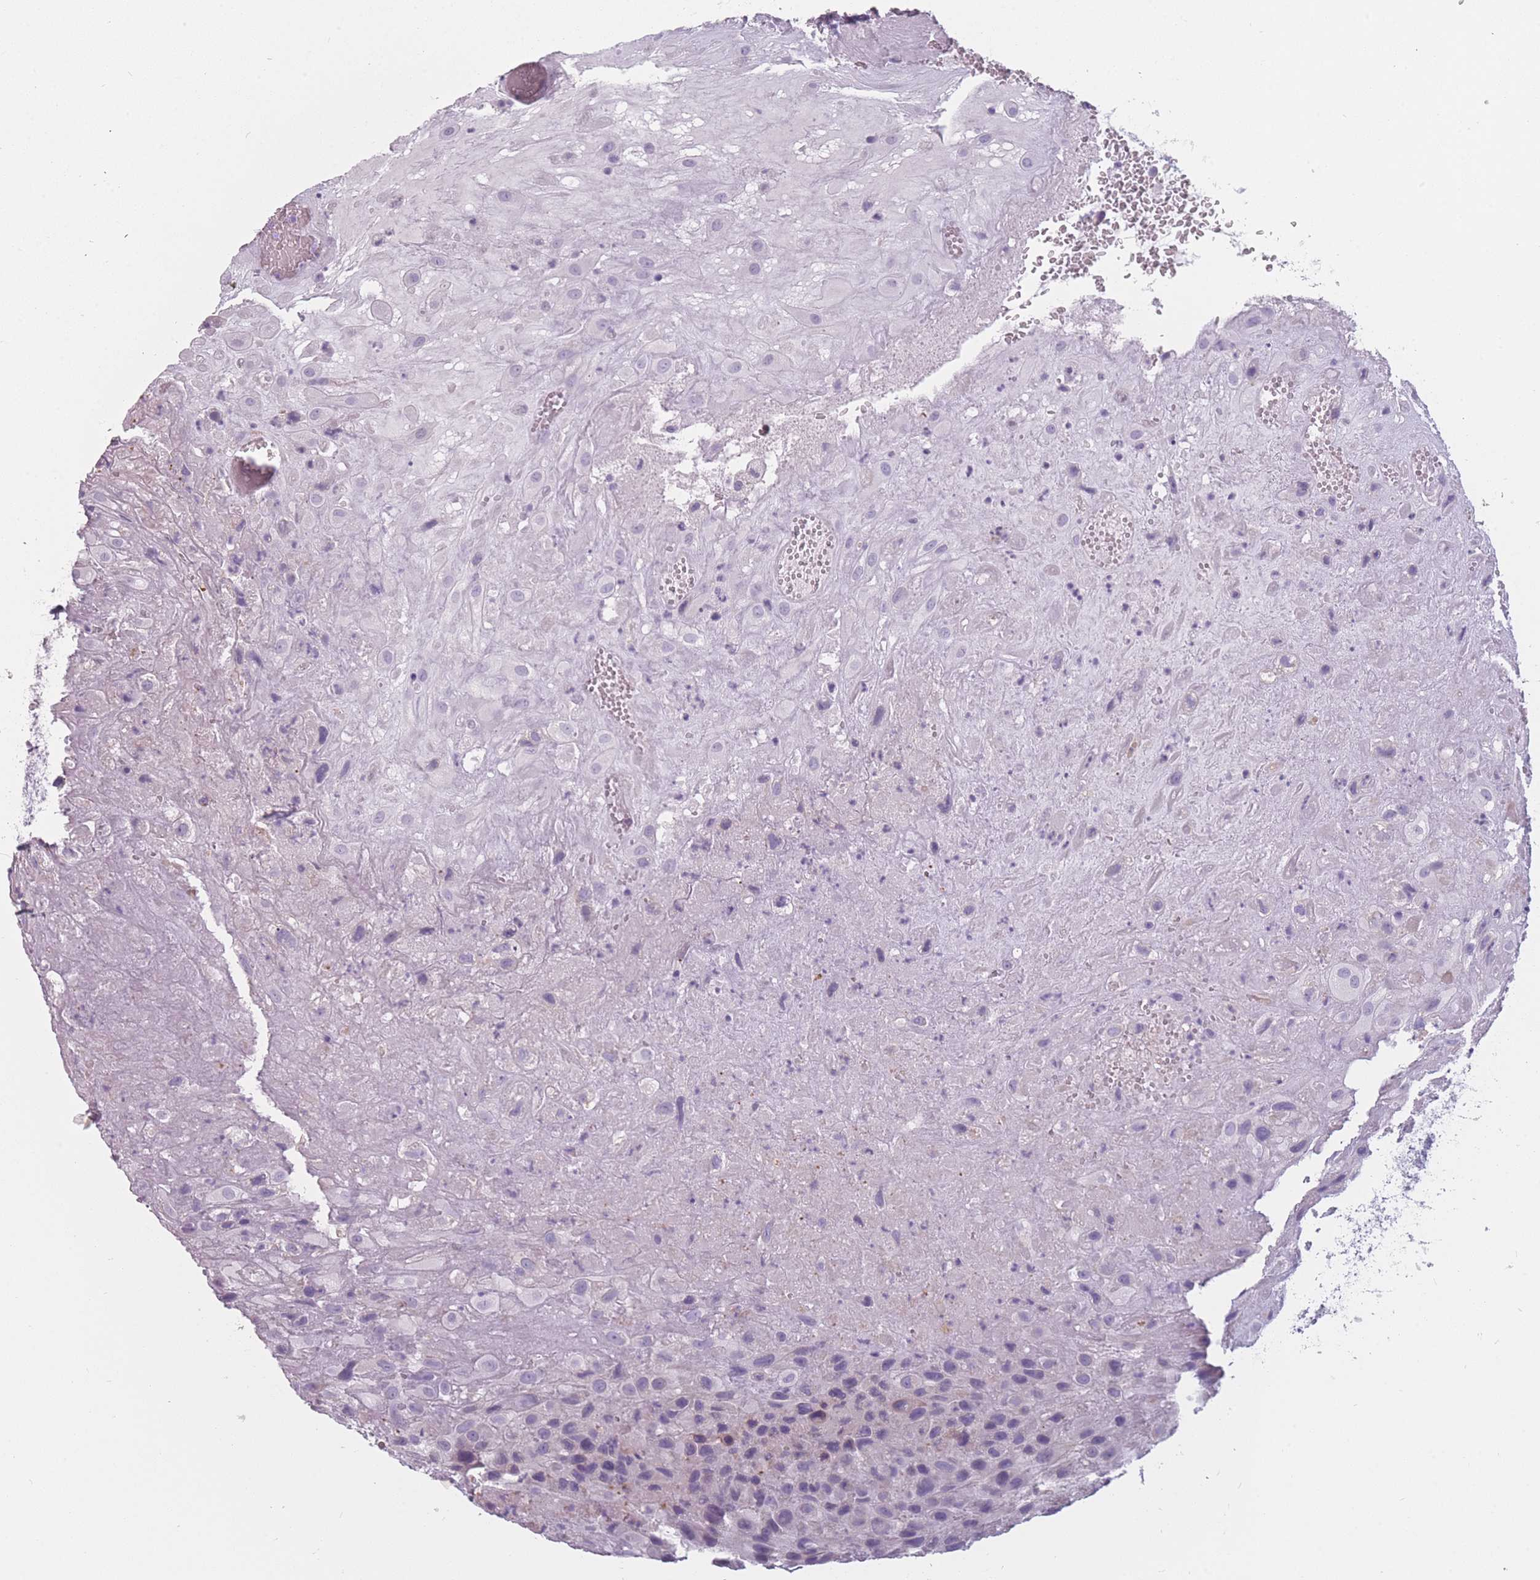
{"staining": {"intensity": "negative", "quantity": "none", "location": "none"}, "tissue": "placenta", "cell_type": "Decidual cells", "image_type": "normal", "snomed": [{"axis": "morphology", "description": "Normal tissue, NOS"}, {"axis": "topography", "description": "Placenta"}], "caption": "High power microscopy image of an immunohistochemistry (IHC) photomicrograph of unremarkable placenta, revealing no significant positivity in decidual cells. (Brightfield microscopy of DAB (3,3'-diaminobenzidine) immunohistochemistry at high magnification).", "gene": "PPFIA3", "patient": {"sex": "female", "age": 35}}